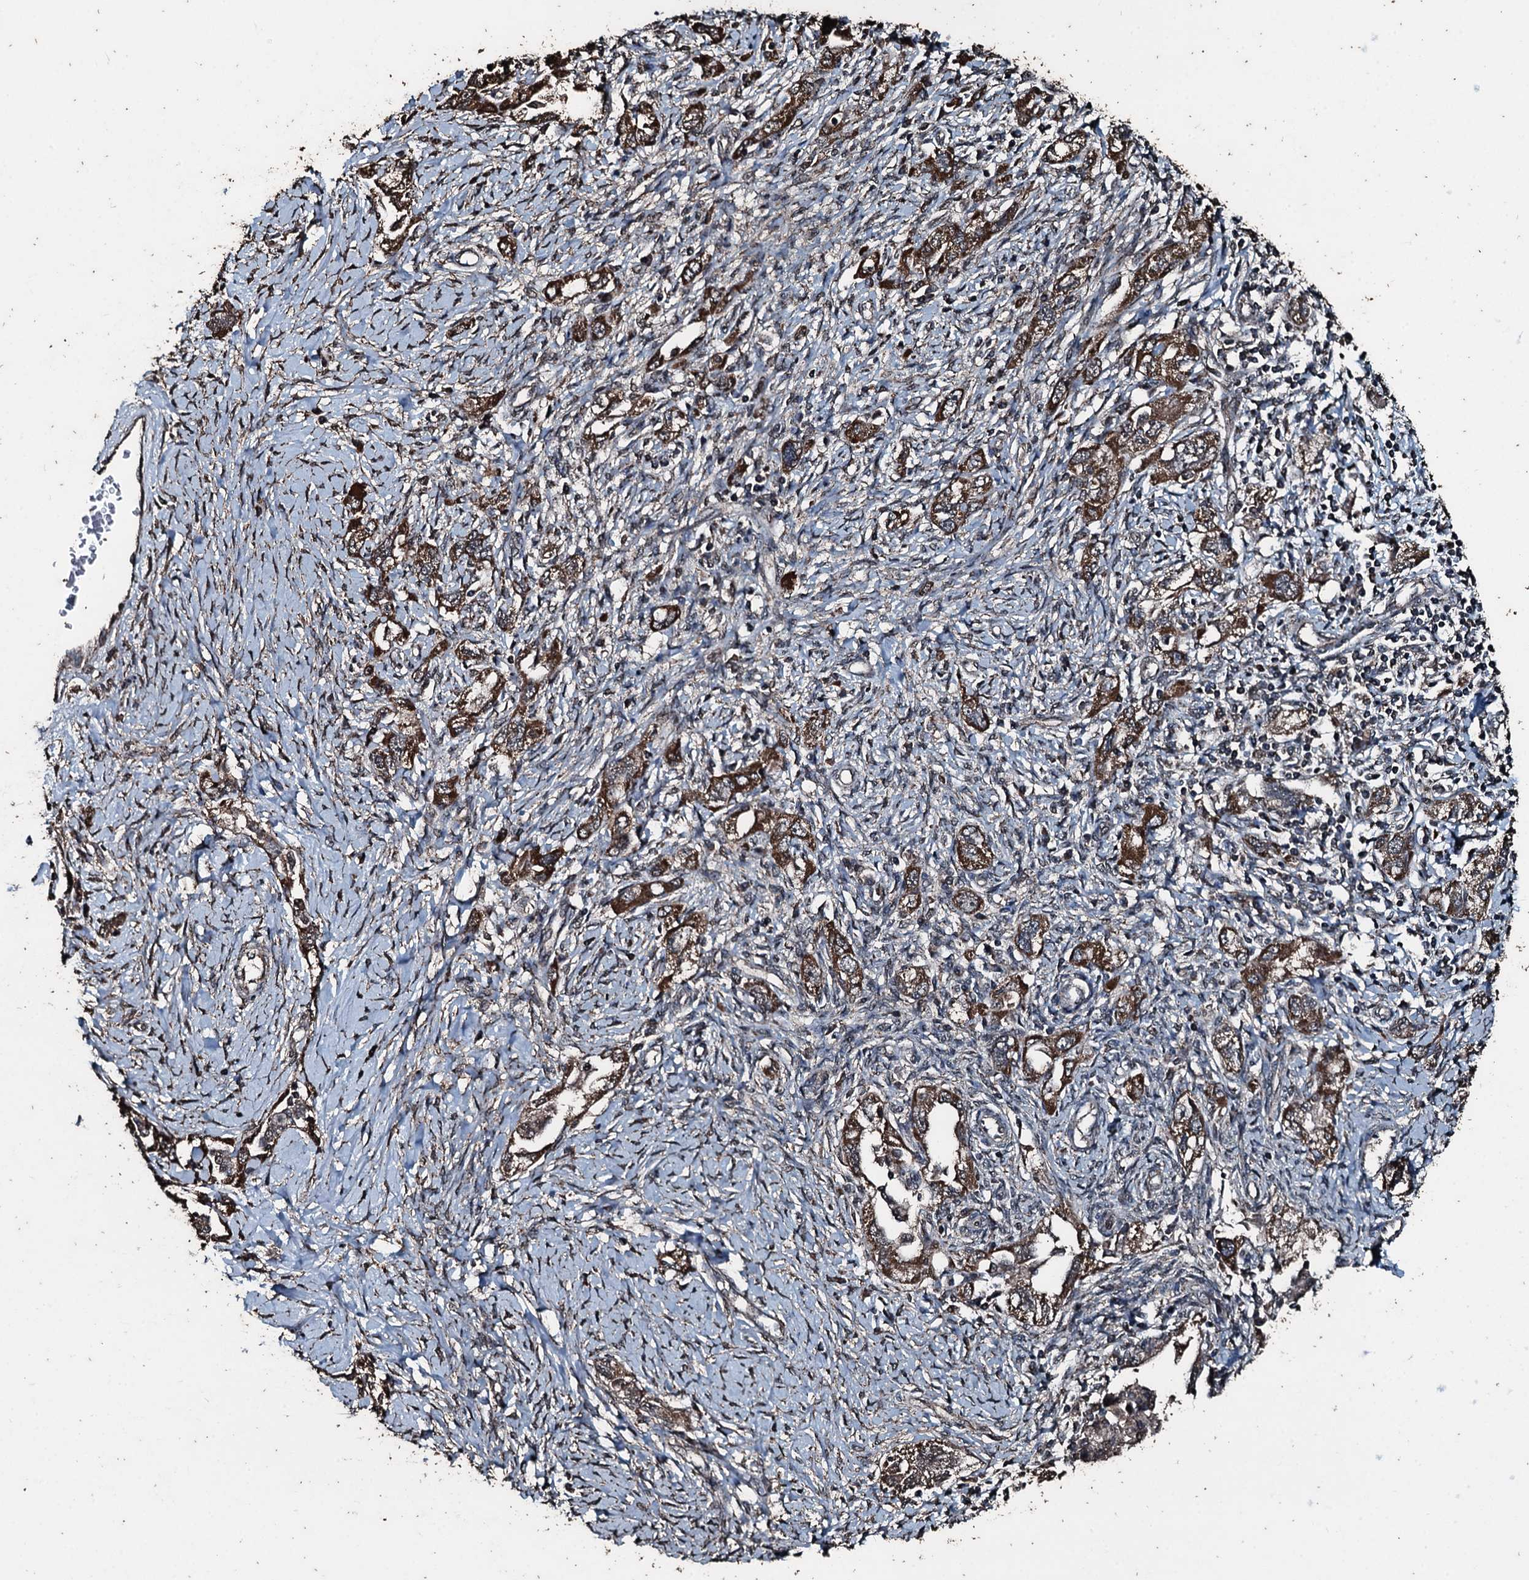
{"staining": {"intensity": "moderate", "quantity": ">75%", "location": "cytoplasmic/membranous"}, "tissue": "ovarian cancer", "cell_type": "Tumor cells", "image_type": "cancer", "snomed": [{"axis": "morphology", "description": "Carcinoma, NOS"}, {"axis": "morphology", "description": "Cystadenocarcinoma, serous, NOS"}, {"axis": "topography", "description": "Ovary"}], "caption": "Protein expression analysis of human ovarian serous cystadenocarcinoma reveals moderate cytoplasmic/membranous staining in approximately >75% of tumor cells. (Stains: DAB in brown, nuclei in blue, Microscopy: brightfield microscopy at high magnification).", "gene": "FAAP24", "patient": {"sex": "female", "age": 69}}